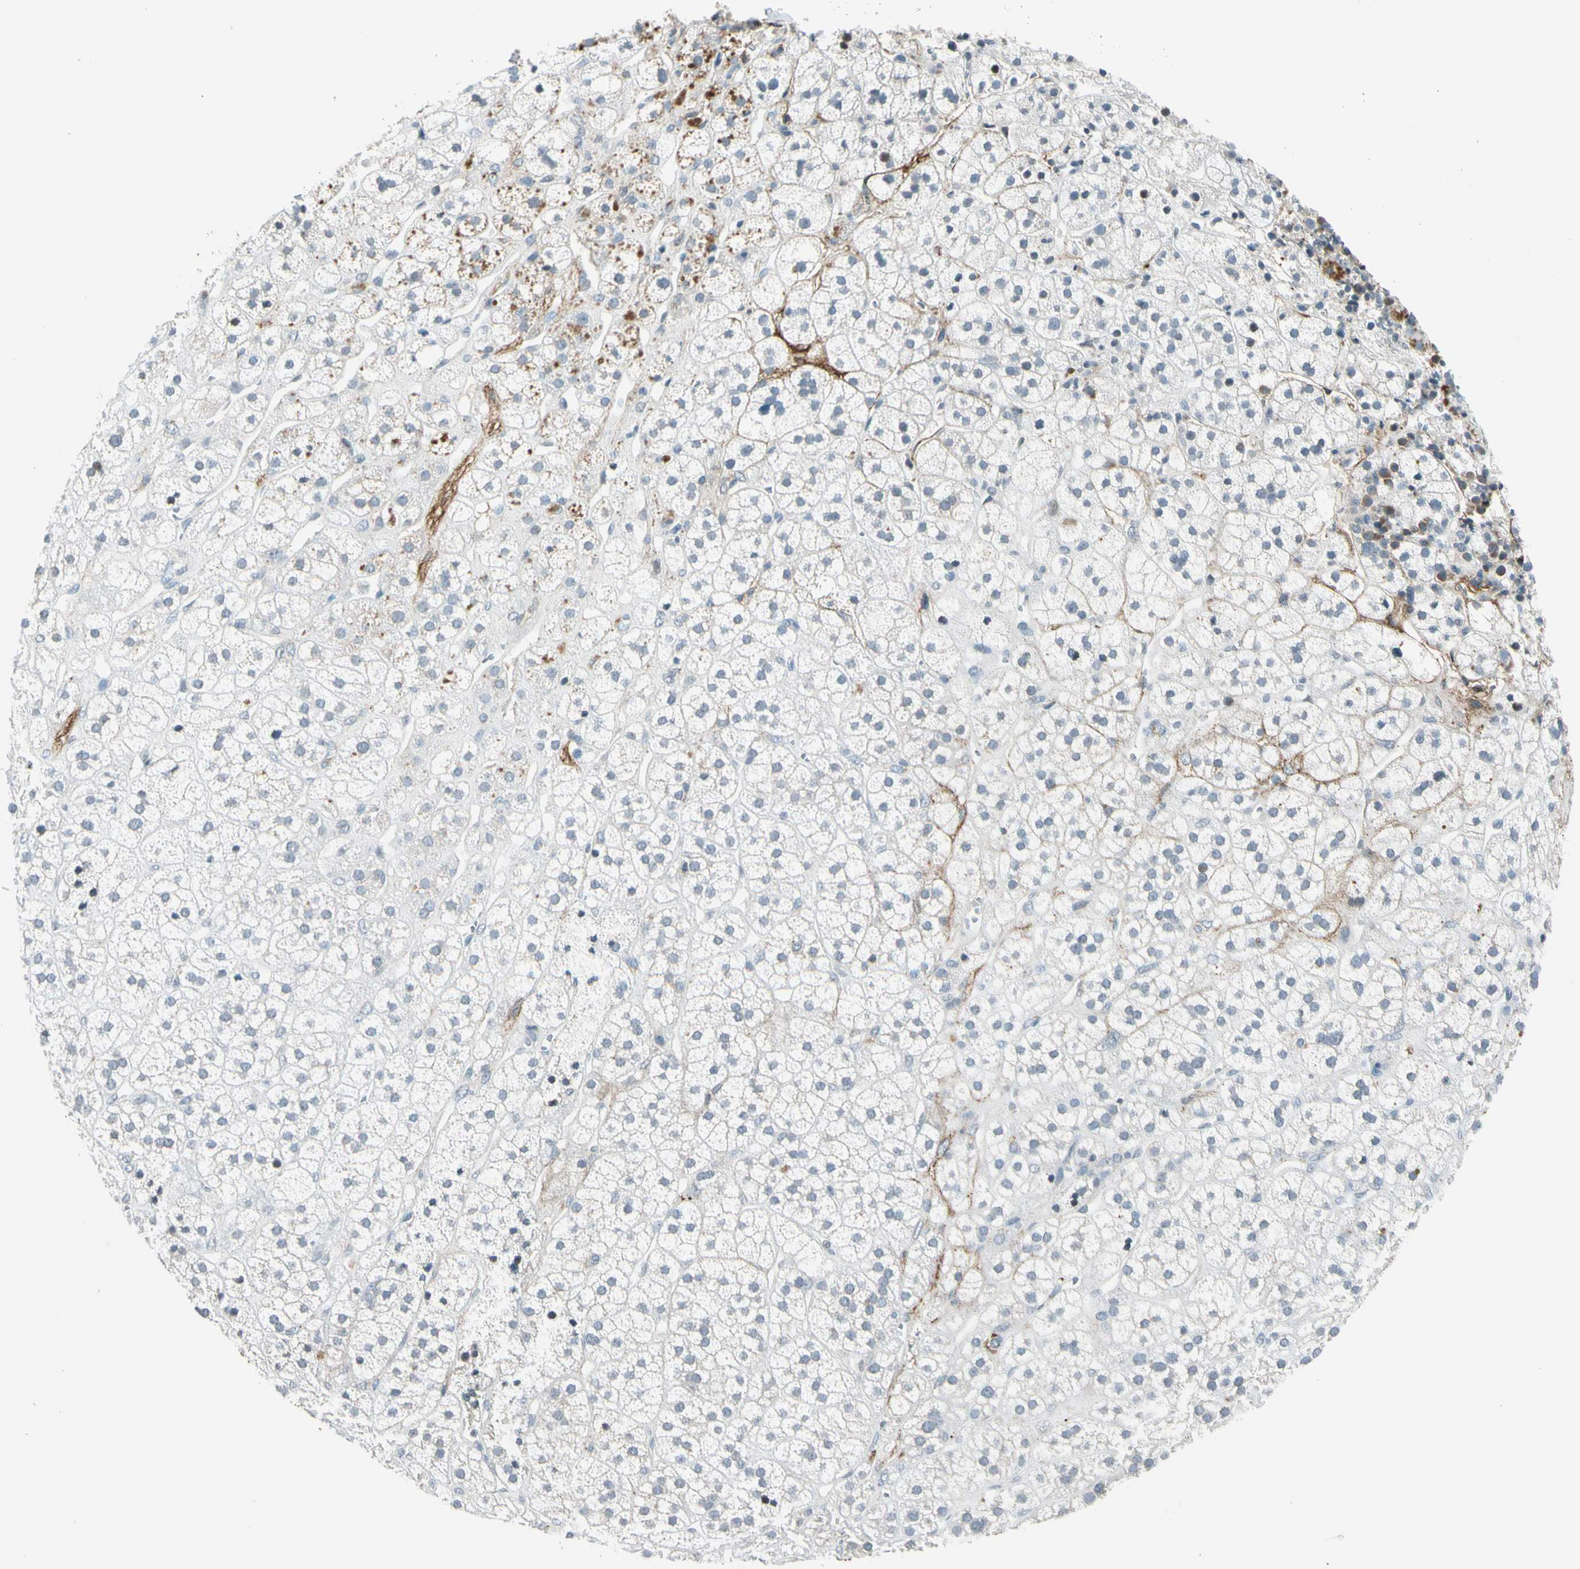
{"staining": {"intensity": "negative", "quantity": "none", "location": "none"}, "tissue": "adrenal gland", "cell_type": "Glandular cells", "image_type": "normal", "snomed": [{"axis": "morphology", "description": "Normal tissue, NOS"}, {"axis": "topography", "description": "Adrenal gland"}], "caption": "Benign adrenal gland was stained to show a protein in brown. There is no significant positivity in glandular cells. (DAB (3,3'-diaminobenzidine) IHC with hematoxylin counter stain).", "gene": "PDPN", "patient": {"sex": "male", "age": 56}}